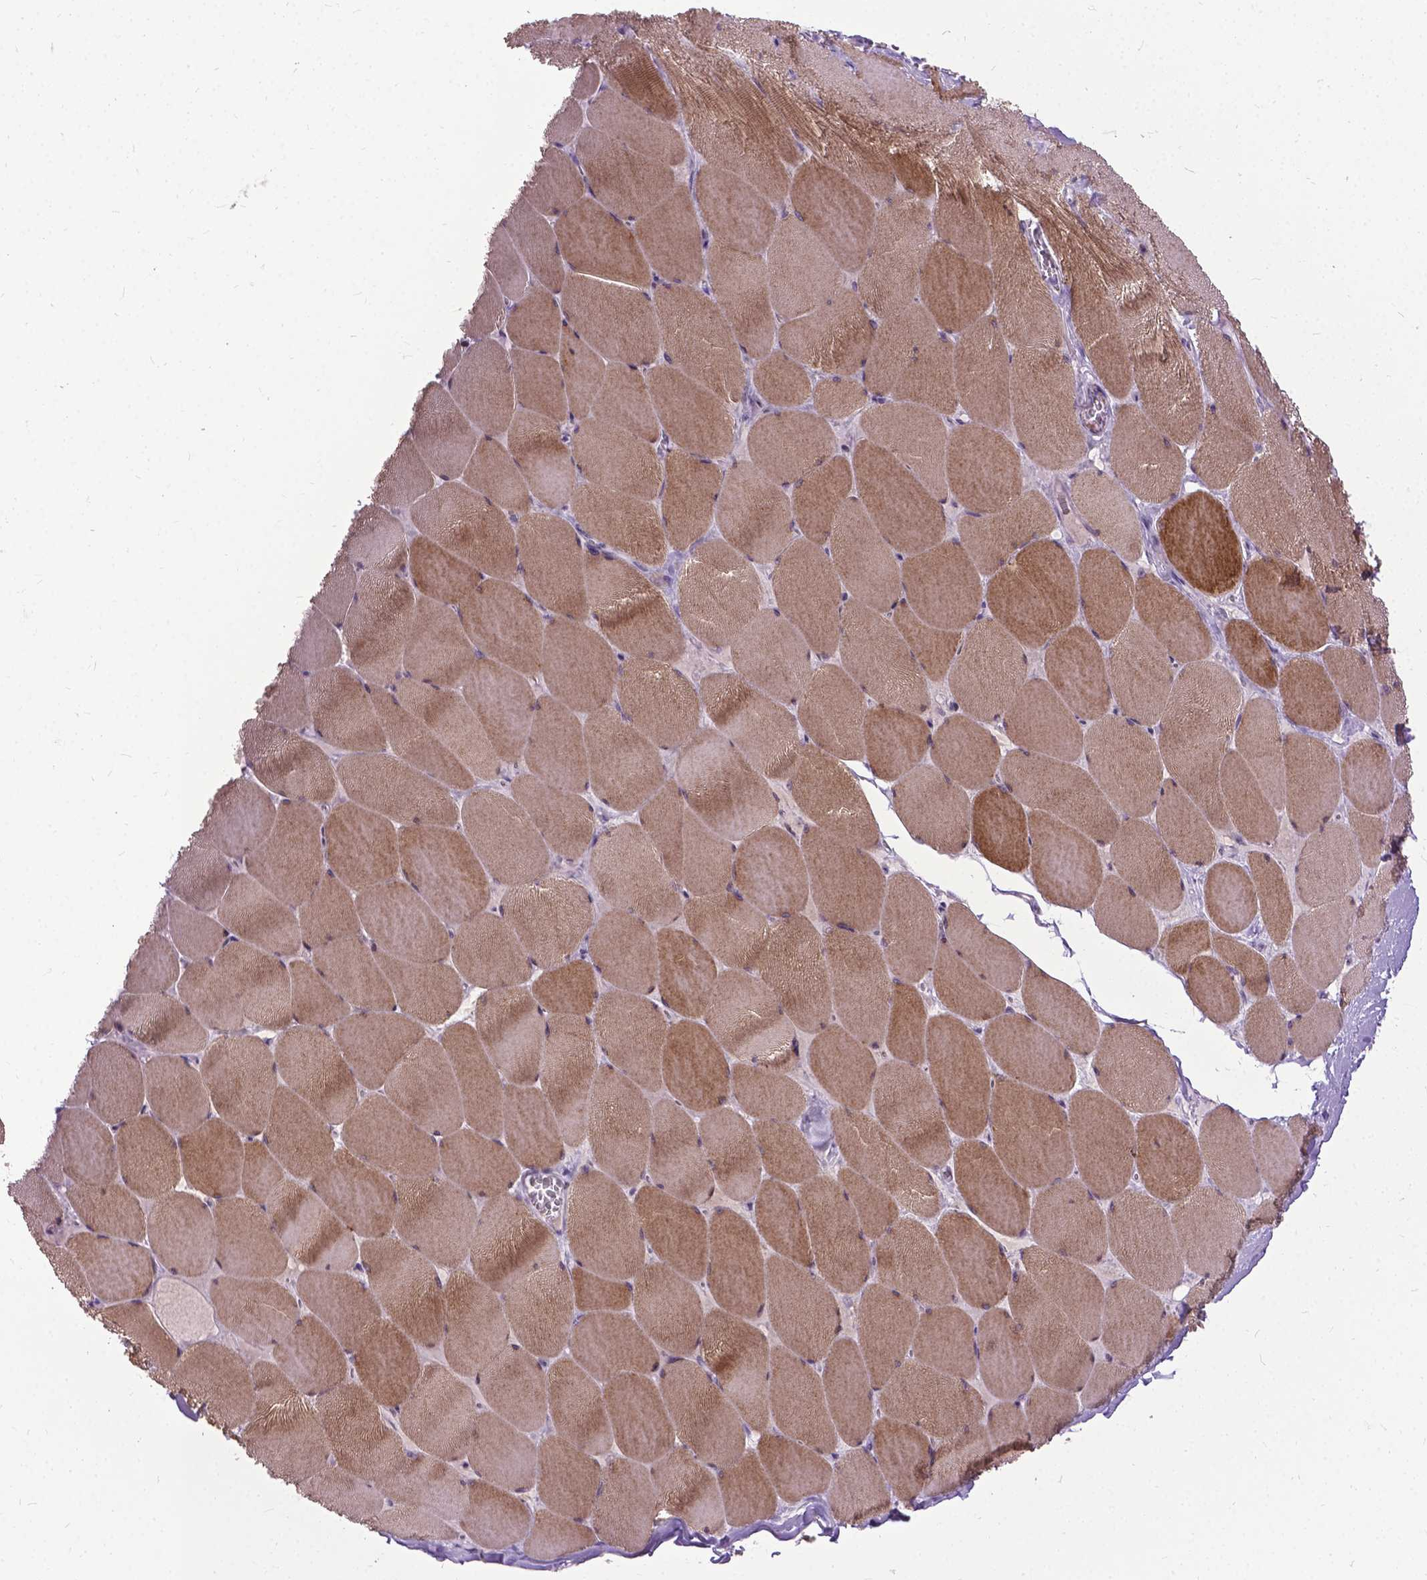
{"staining": {"intensity": "moderate", "quantity": ">75%", "location": "cytoplasmic/membranous,nuclear"}, "tissue": "skeletal muscle", "cell_type": "Myocytes", "image_type": "normal", "snomed": [{"axis": "morphology", "description": "Normal tissue, NOS"}, {"axis": "topography", "description": "Skeletal muscle"}], "caption": "Benign skeletal muscle exhibits moderate cytoplasmic/membranous,nuclear staining in about >75% of myocytes, visualized by immunohistochemistry.", "gene": "PROB1", "patient": {"sex": "female", "age": 75}}